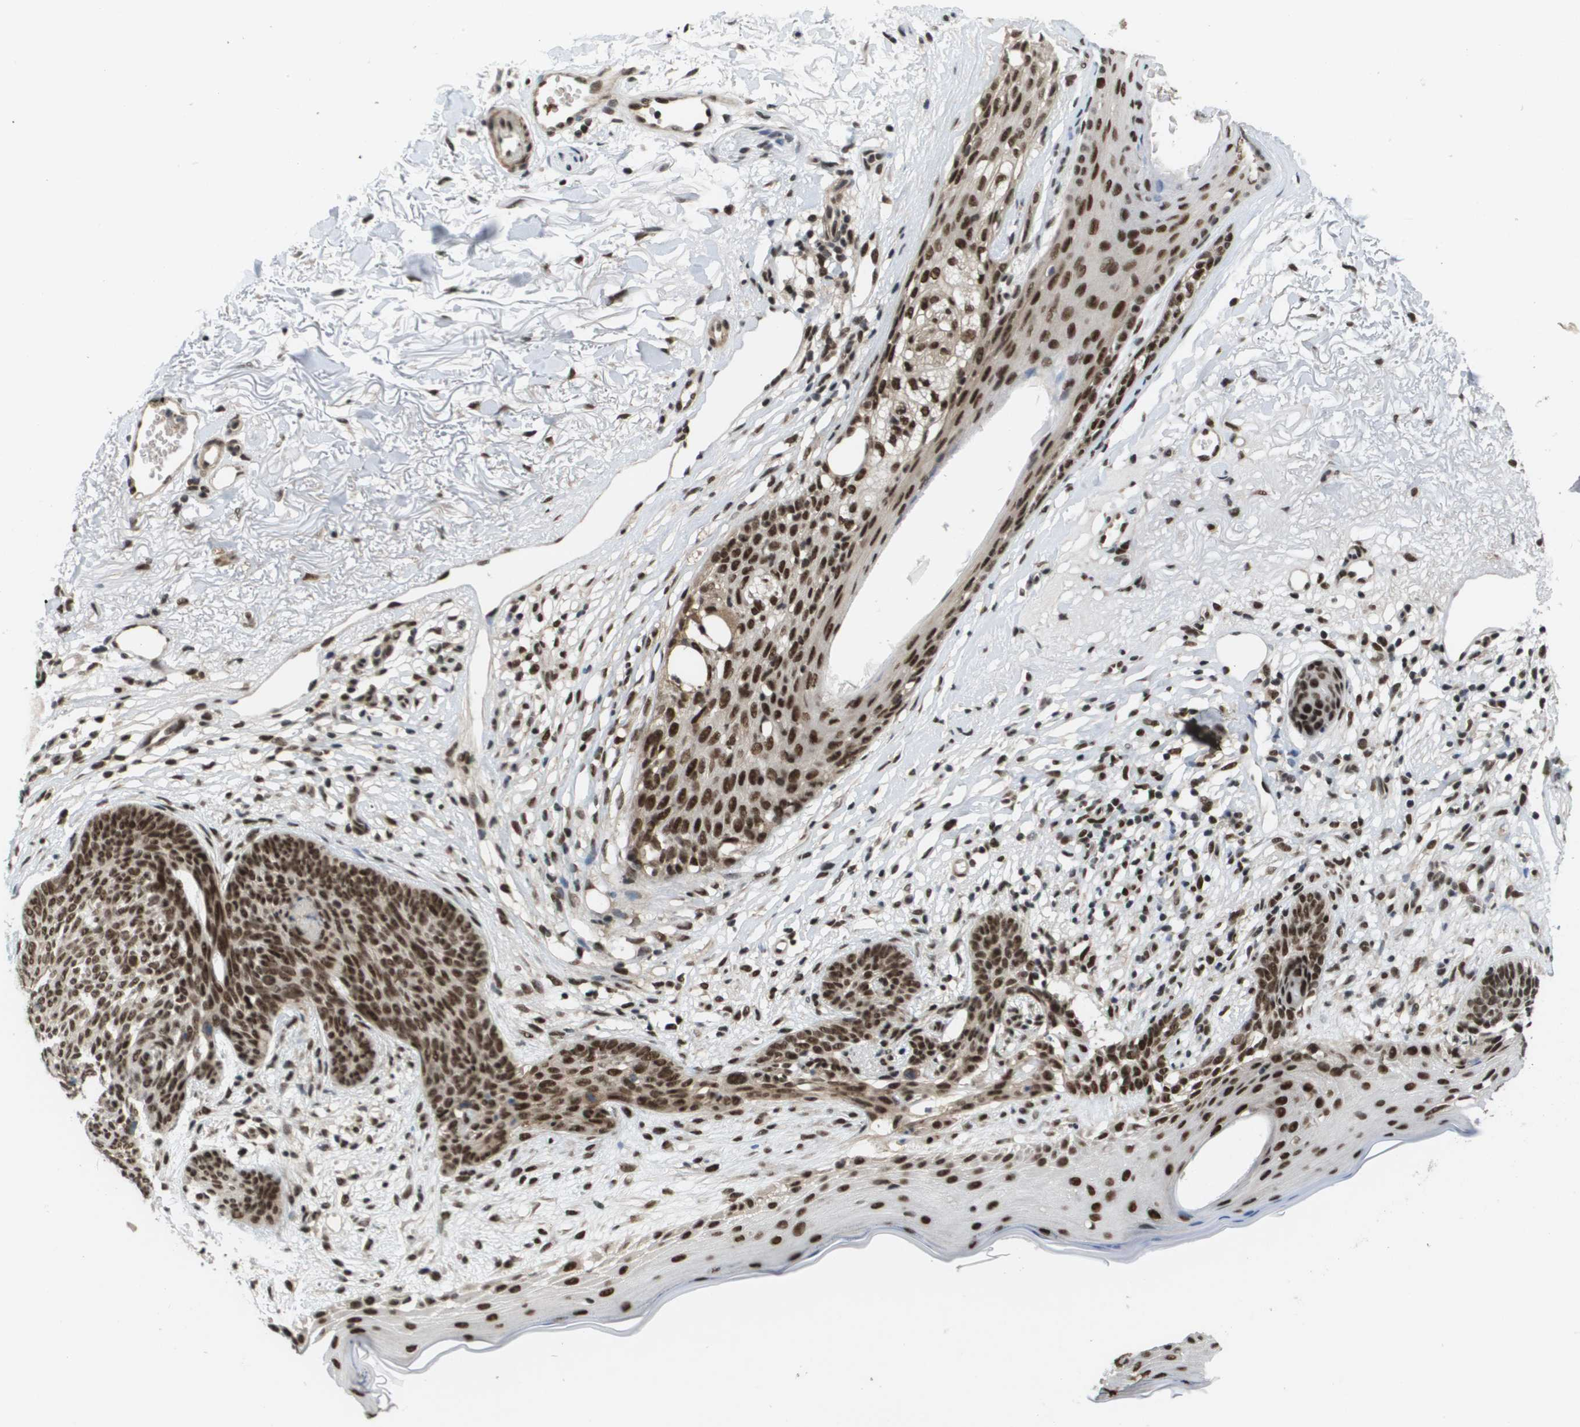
{"staining": {"intensity": "strong", "quantity": ">75%", "location": "nuclear"}, "tissue": "skin cancer", "cell_type": "Tumor cells", "image_type": "cancer", "snomed": [{"axis": "morphology", "description": "Normal tissue, NOS"}, {"axis": "morphology", "description": "Basal cell carcinoma"}, {"axis": "topography", "description": "Skin"}], "caption": "Immunohistochemistry (IHC) histopathology image of human basal cell carcinoma (skin) stained for a protein (brown), which demonstrates high levels of strong nuclear expression in about >75% of tumor cells.", "gene": "PRCC", "patient": {"sex": "female", "age": 70}}